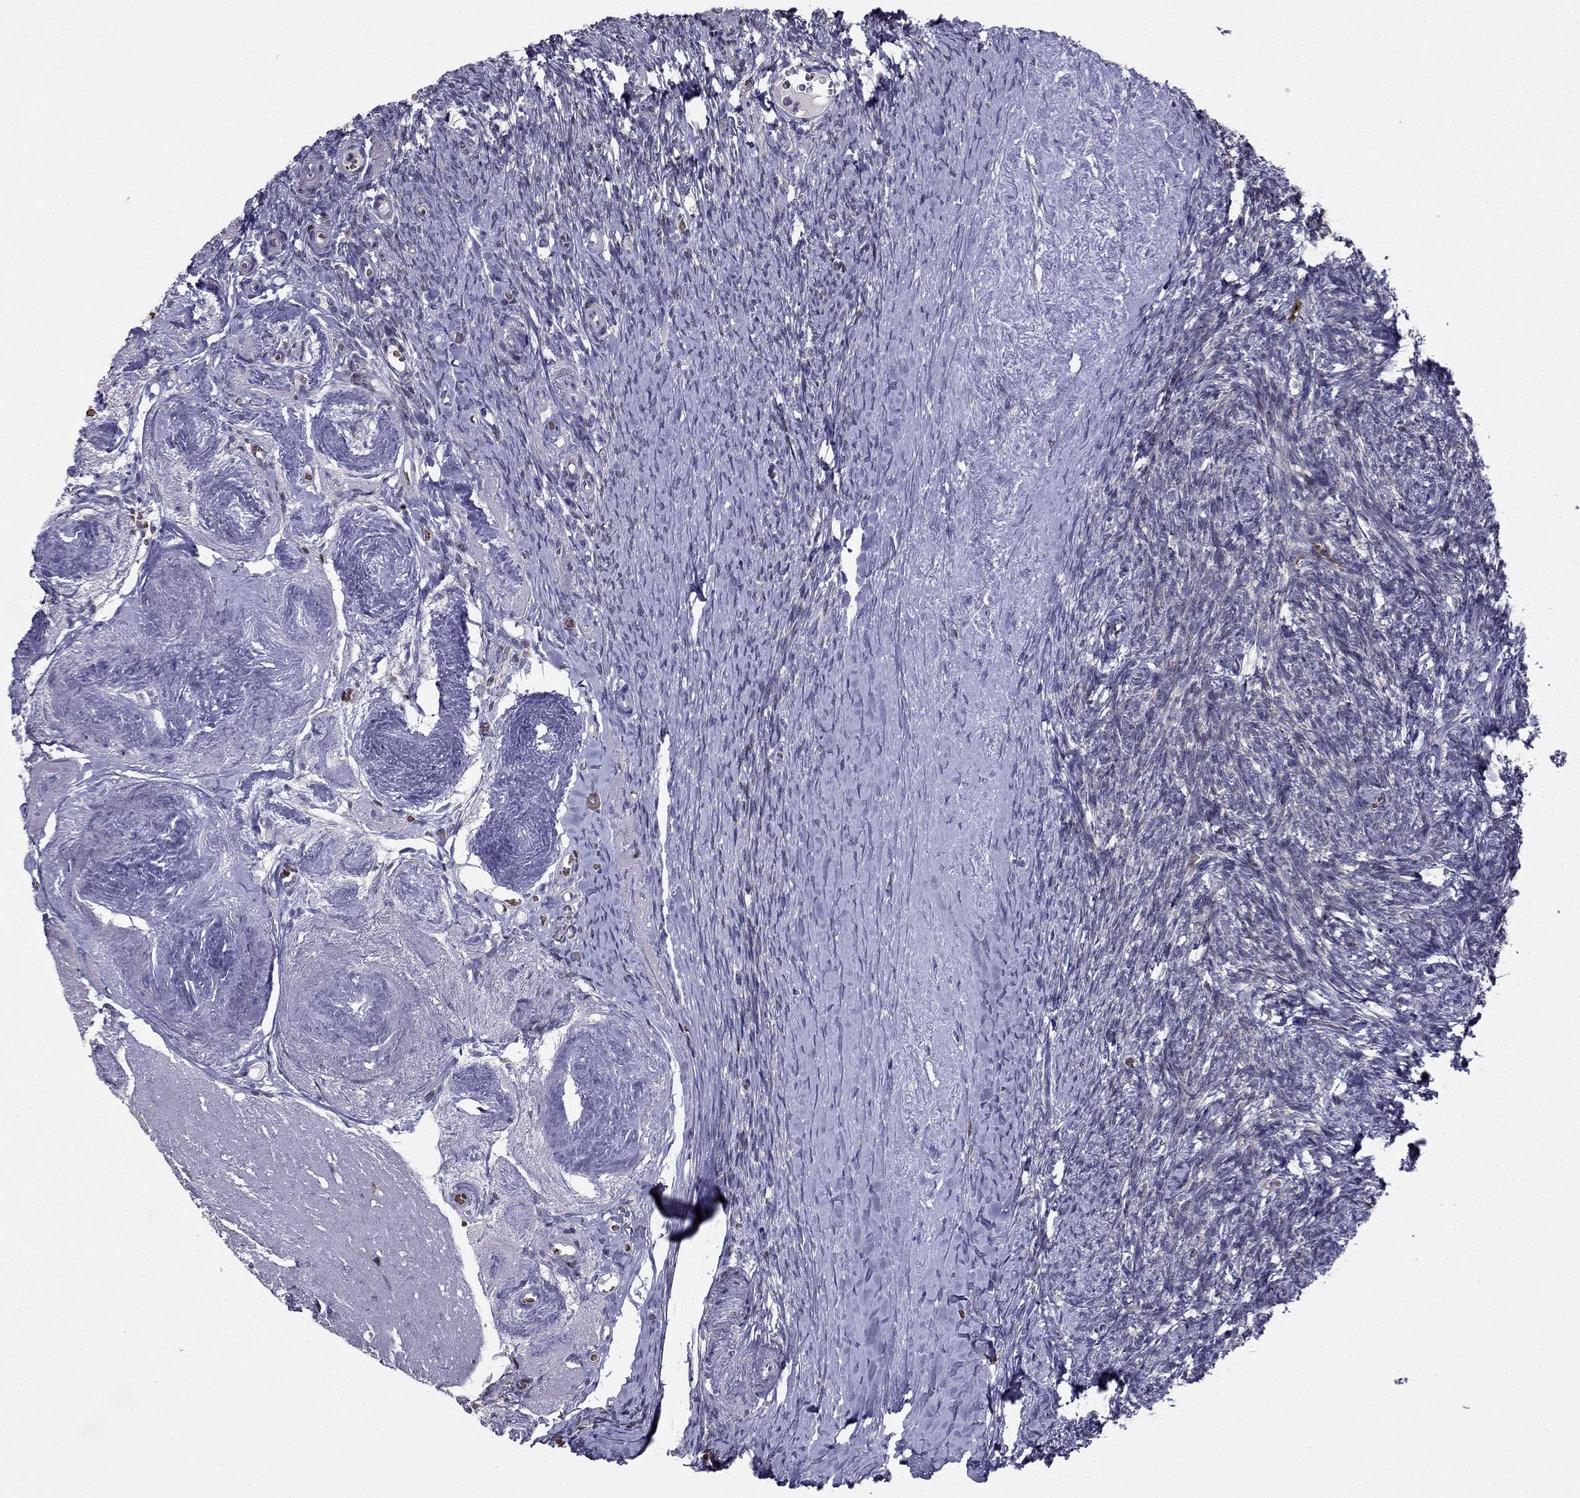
{"staining": {"intensity": "negative", "quantity": "none", "location": "none"}, "tissue": "ovary", "cell_type": "Follicle cells", "image_type": "normal", "snomed": [{"axis": "morphology", "description": "Normal tissue, NOS"}, {"axis": "topography", "description": "Ovary"}], "caption": "Follicle cells show no significant protein staining in unremarkable ovary. Brightfield microscopy of immunohistochemistry stained with DAB (3,3'-diaminobenzidine) (brown) and hematoxylin (blue), captured at high magnification.", "gene": "RSPH14", "patient": {"sex": "female", "age": 72}}